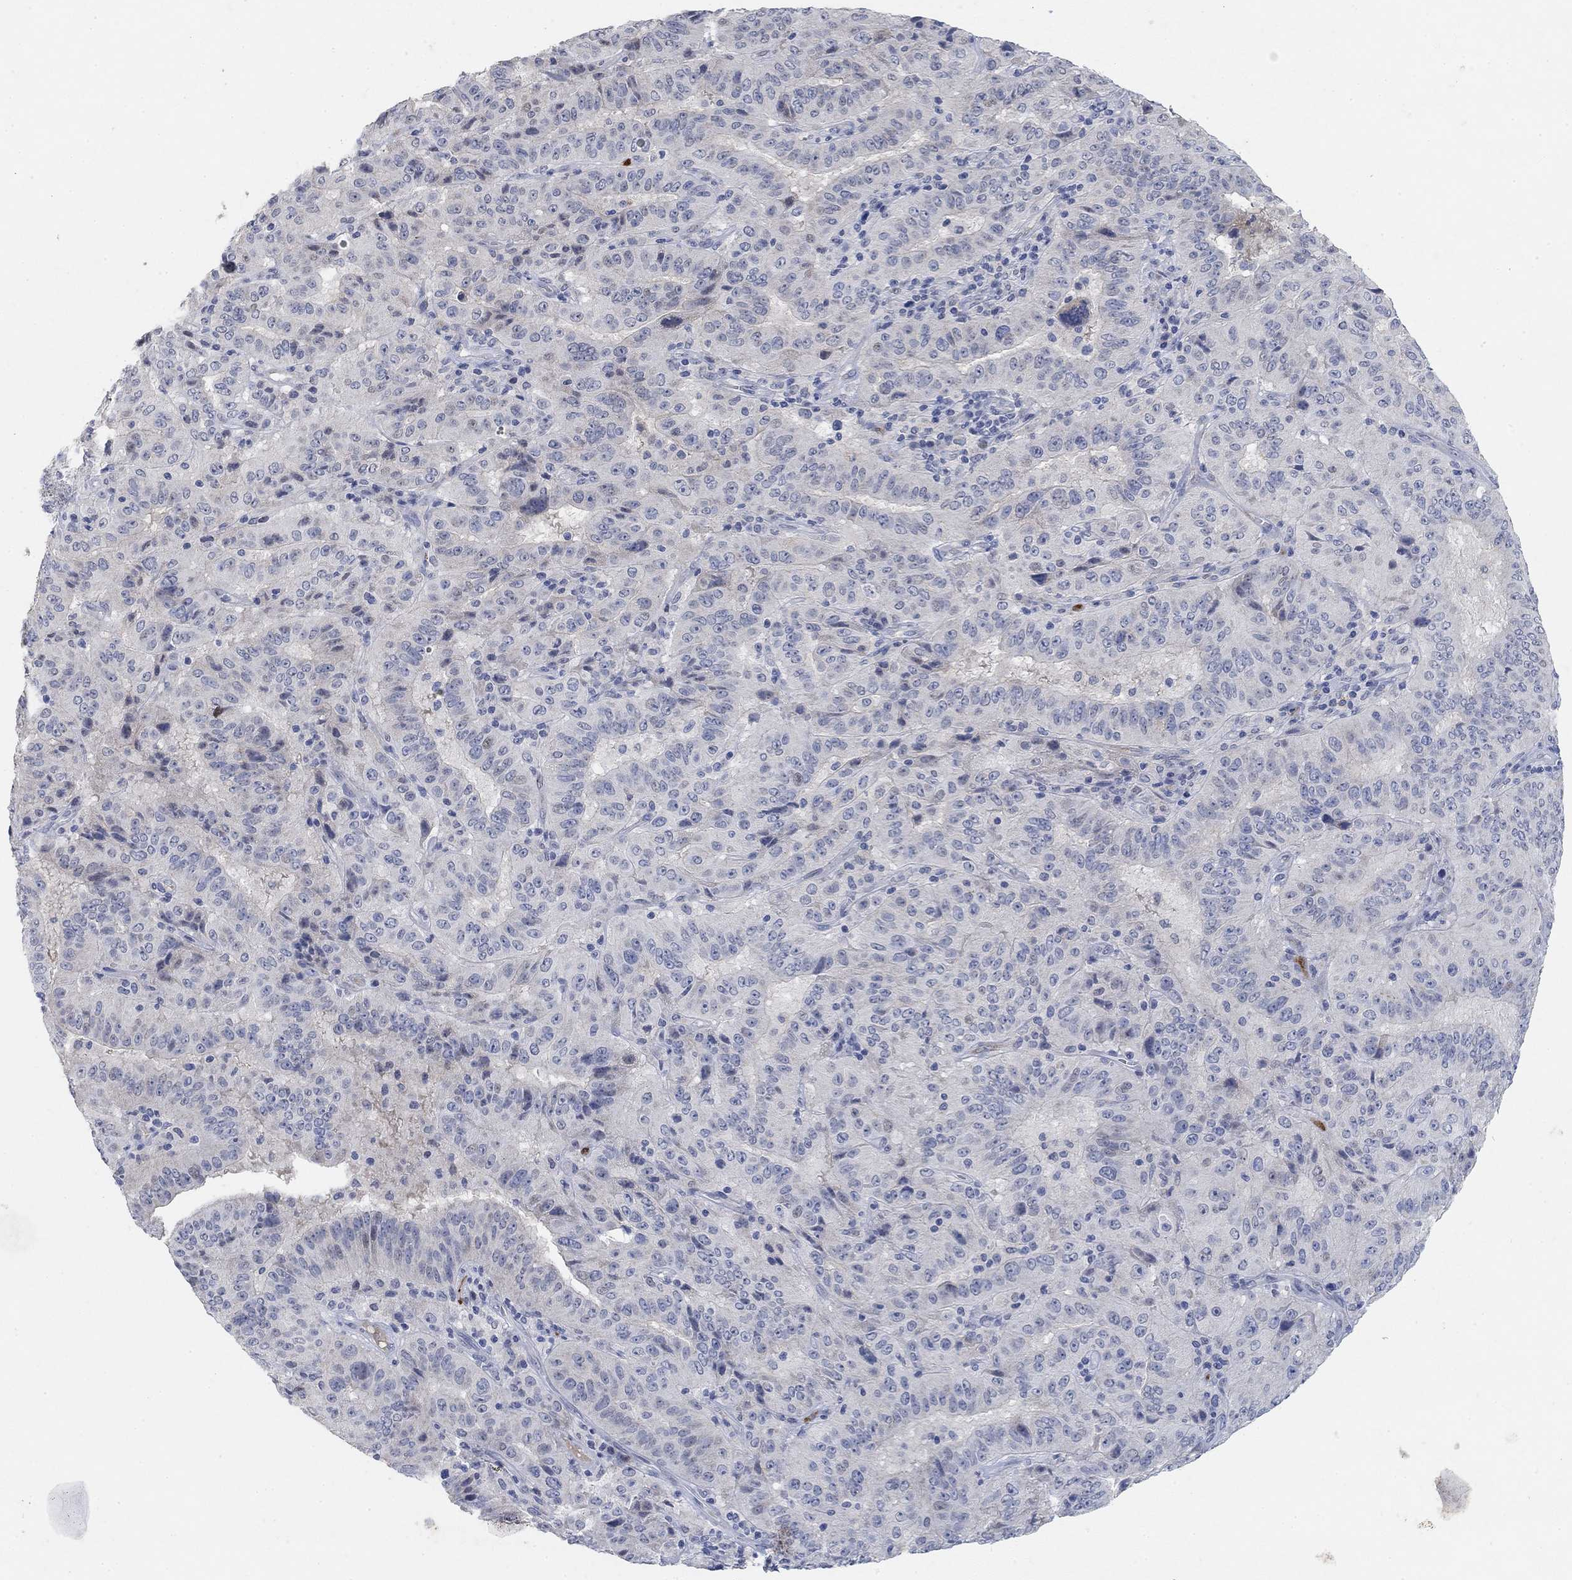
{"staining": {"intensity": "negative", "quantity": "none", "location": "none"}, "tissue": "pancreatic cancer", "cell_type": "Tumor cells", "image_type": "cancer", "snomed": [{"axis": "morphology", "description": "Adenocarcinoma, NOS"}, {"axis": "topography", "description": "Pancreas"}], "caption": "Immunohistochemical staining of pancreatic cancer reveals no significant positivity in tumor cells.", "gene": "VAT1L", "patient": {"sex": "male", "age": 63}}